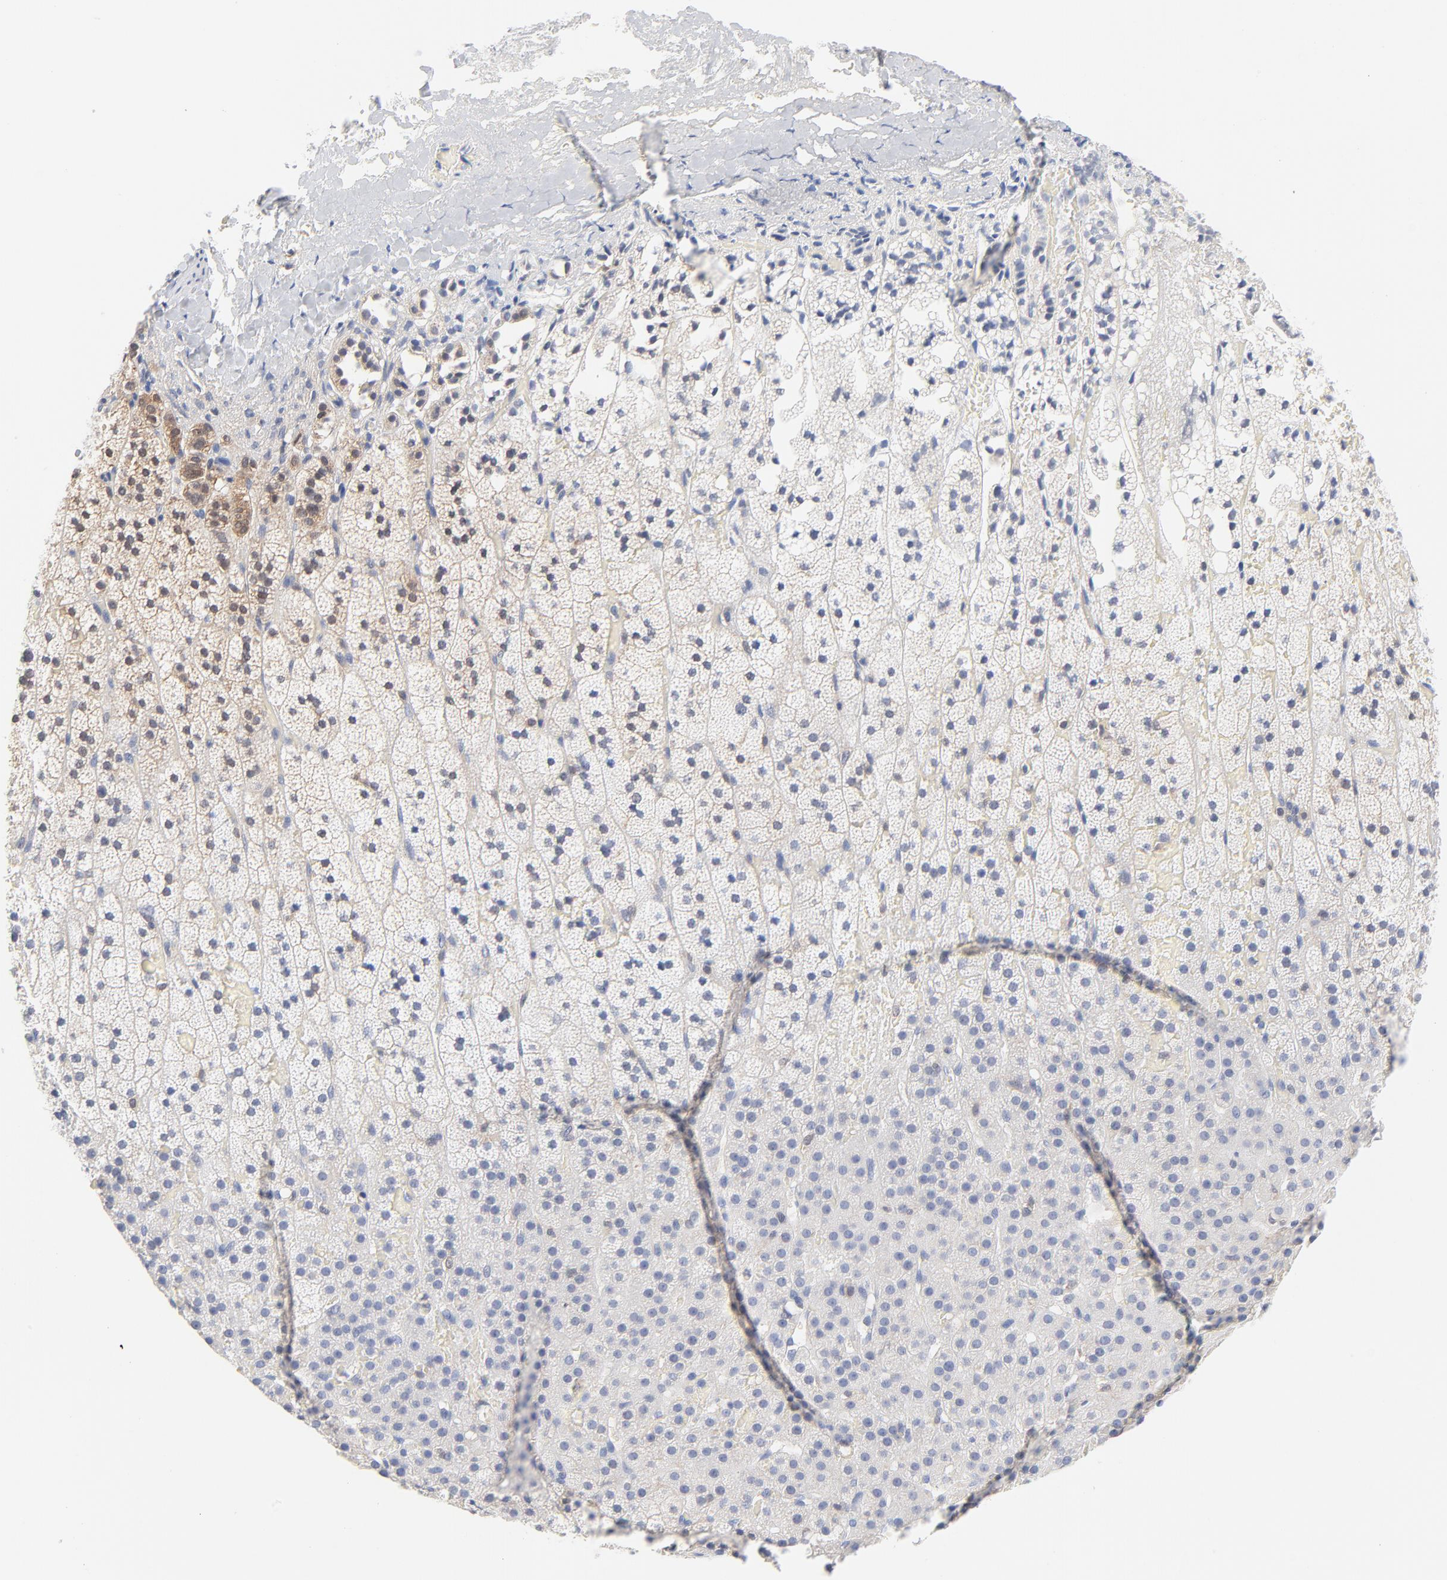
{"staining": {"intensity": "negative", "quantity": "none", "location": "none"}, "tissue": "adrenal gland", "cell_type": "Glandular cells", "image_type": "normal", "snomed": [{"axis": "morphology", "description": "Normal tissue, NOS"}, {"axis": "topography", "description": "Adrenal gland"}], "caption": "The histopathology image shows no significant staining in glandular cells of adrenal gland. The staining is performed using DAB brown chromogen with nuclei counter-stained in using hematoxylin.", "gene": "CAB39L", "patient": {"sex": "male", "age": 35}}